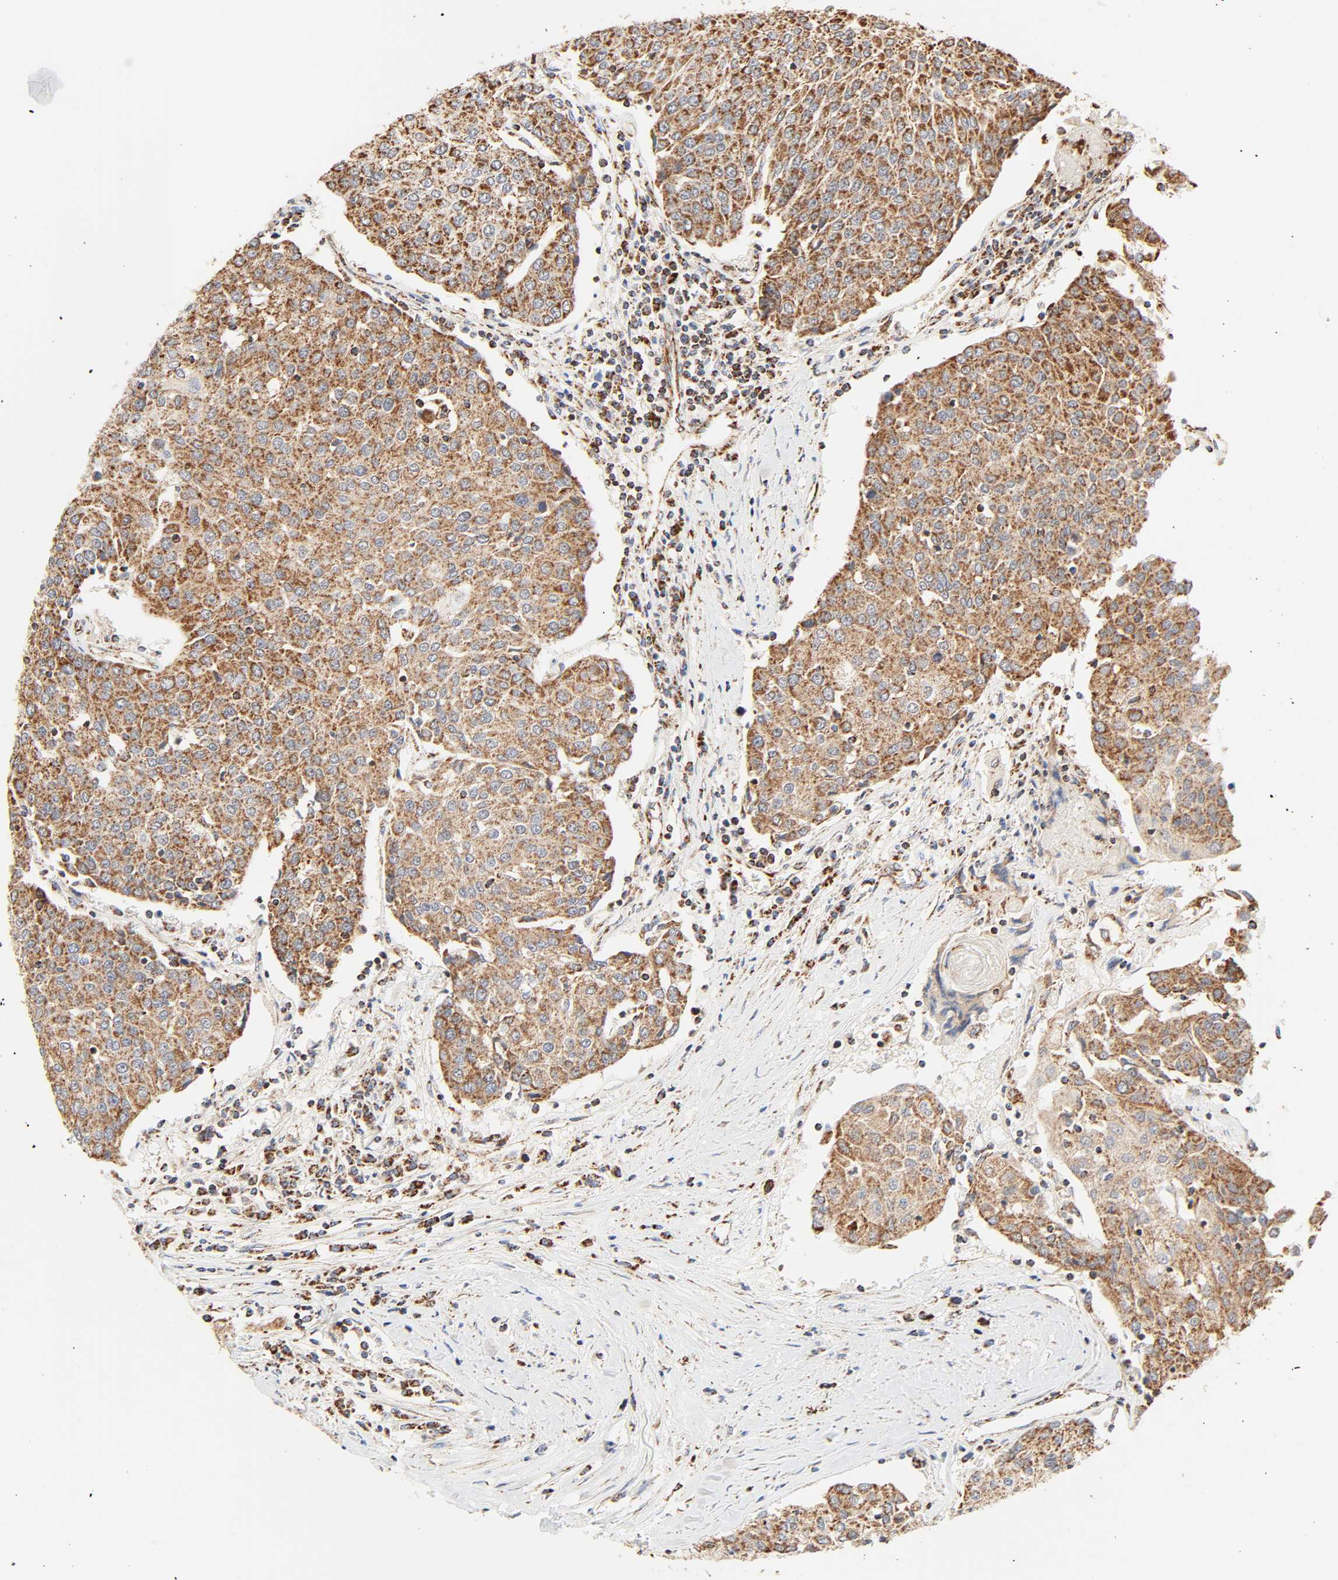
{"staining": {"intensity": "moderate", "quantity": ">75%", "location": "cytoplasmic/membranous"}, "tissue": "urothelial cancer", "cell_type": "Tumor cells", "image_type": "cancer", "snomed": [{"axis": "morphology", "description": "Urothelial carcinoma, High grade"}, {"axis": "topography", "description": "Urinary bladder"}], "caption": "Tumor cells display moderate cytoplasmic/membranous positivity in about >75% of cells in urothelial carcinoma (high-grade).", "gene": "ZMAT5", "patient": {"sex": "female", "age": 85}}